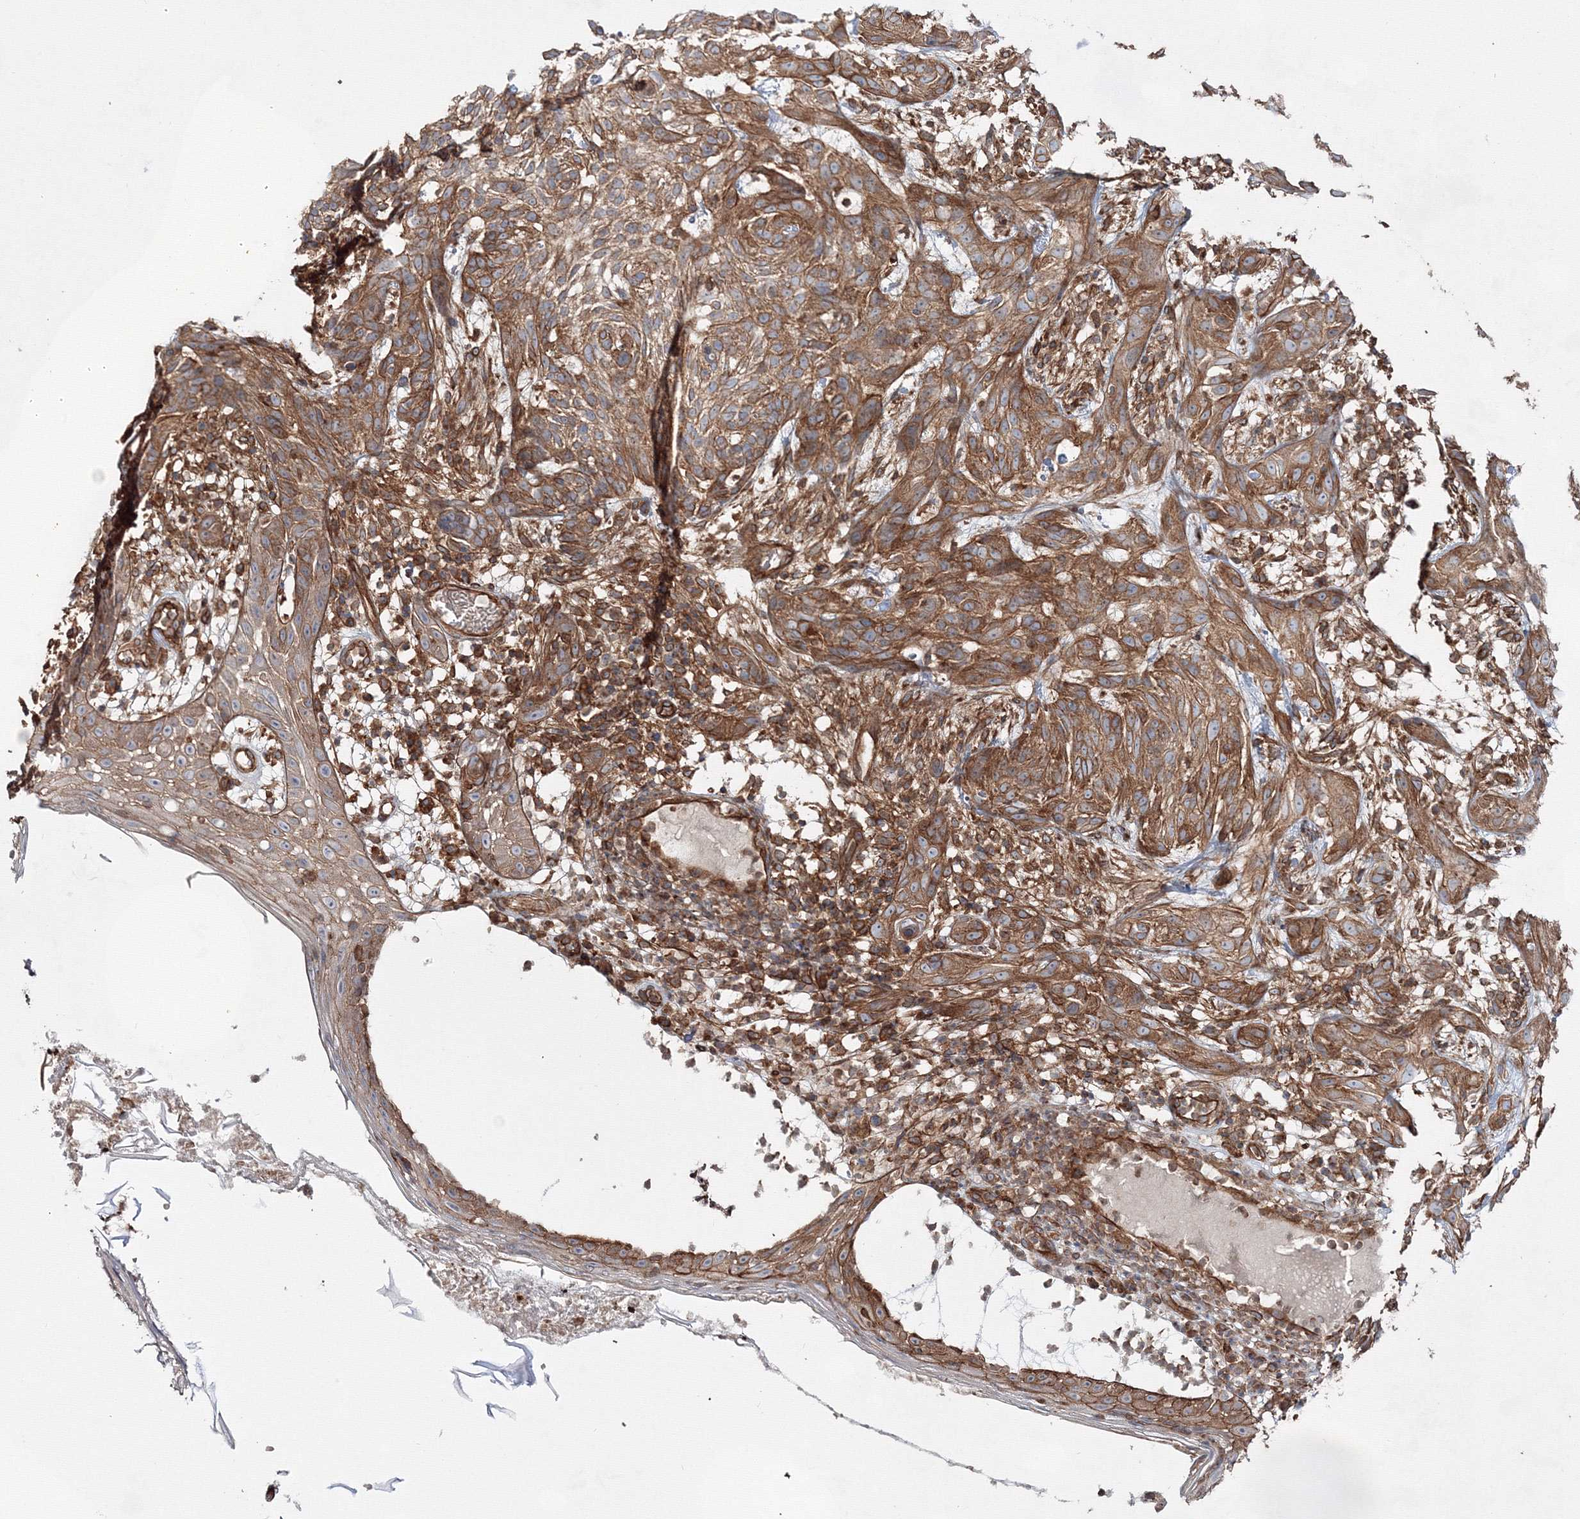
{"staining": {"intensity": "moderate", "quantity": ">75%", "location": "cytoplasmic/membranous"}, "tissue": "skin cancer", "cell_type": "Tumor cells", "image_type": "cancer", "snomed": [{"axis": "morphology", "description": "Basal cell carcinoma"}, {"axis": "topography", "description": "Skin"}], "caption": "The immunohistochemical stain shows moderate cytoplasmic/membranous expression in tumor cells of skin basal cell carcinoma tissue.", "gene": "EXOC6", "patient": {"sex": "male", "age": 85}}